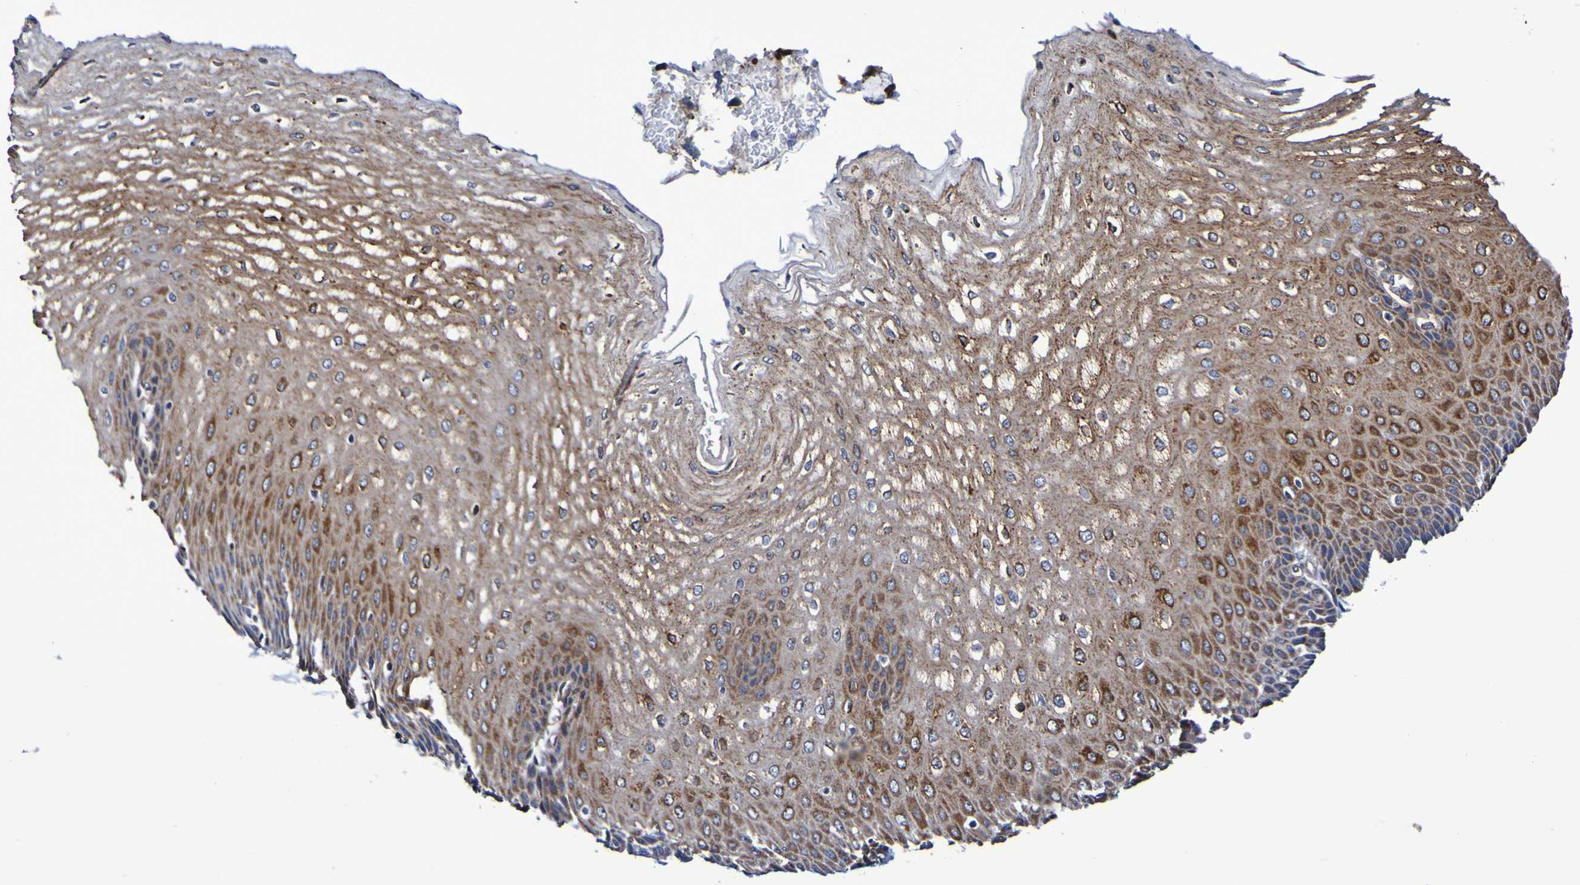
{"staining": {"intensity": "strong", "quantity": "25%-75%", "location": "cytoplasmic/membranous"}, "tissue": "esophagus", "cell_type": "Squamous epithelial cells", "image_type": "normal", "snomed": [{"axis": "morphology", "description": "Normal tissue, NOS"}, {"axis": "topography", "description": "Esophagus"}], "caption": "The image demonstrates a brown stain indicating the presence of a protein in the cytoplasmic/membranous of squamous epithelial cells in esophagus.", "gene": "GJB1", "patient": {"sex": "male", "age": 54}}